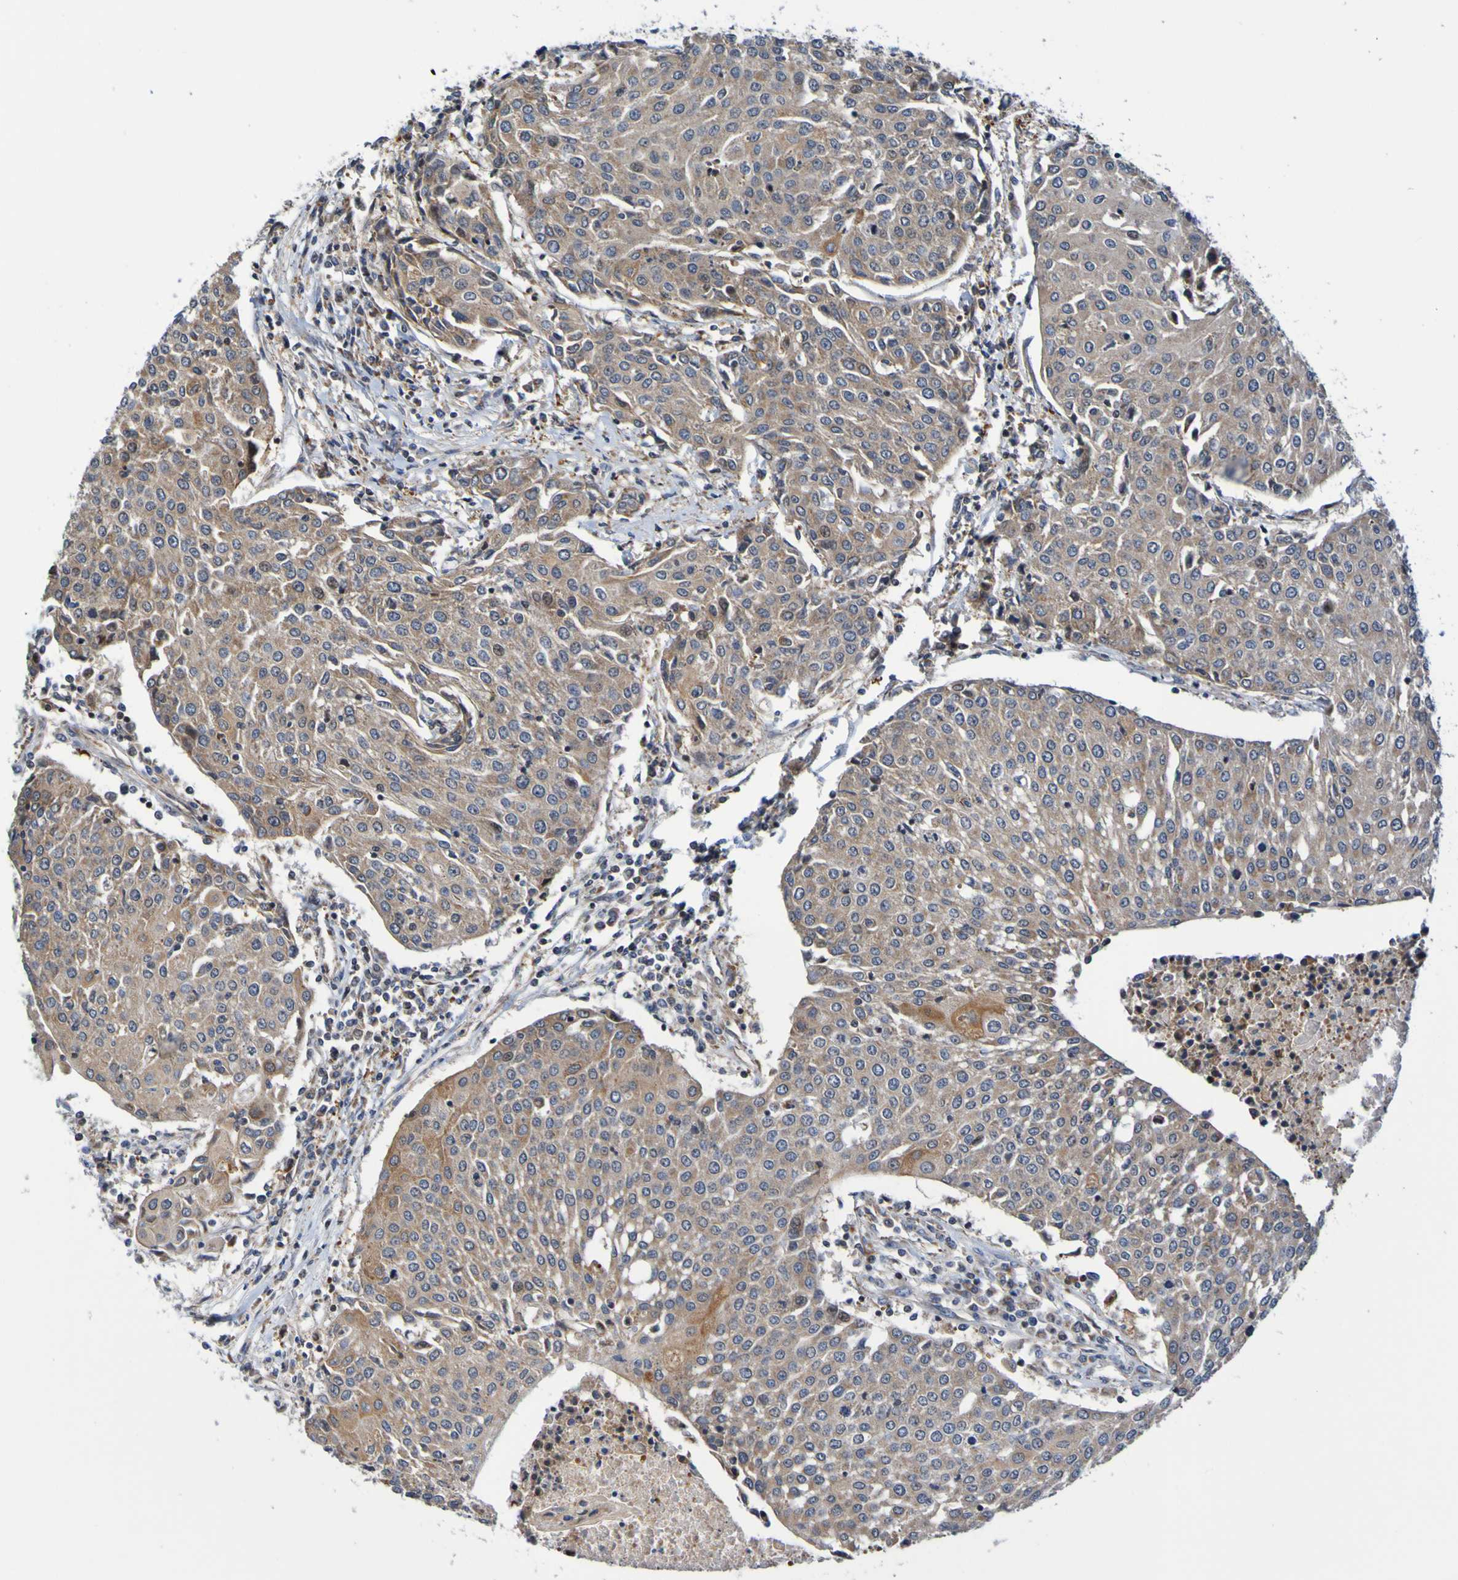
{"staining": {"intensity": "weak", "quantity": ">75%", "location": "cytoplasmic/membranous"}, "tissue": "urothelial cancer", "cell_type": "Tumor cells", "image_type": "cancer", "snomed": [{"axis": "morphology", "description": "Urothelial carcinoma, High grade"}, {"axis": "topography", "description": "Urinary bladder"}], "caption": "Human high-grade urothelial carcinoma stained for a protein (brown) demonstrates weak cytoplasmic/membranous positive expression in approximately >75% of tumor cells.", "gene": "AXIN1", "patient": {"sex": "female", "age": 85}}